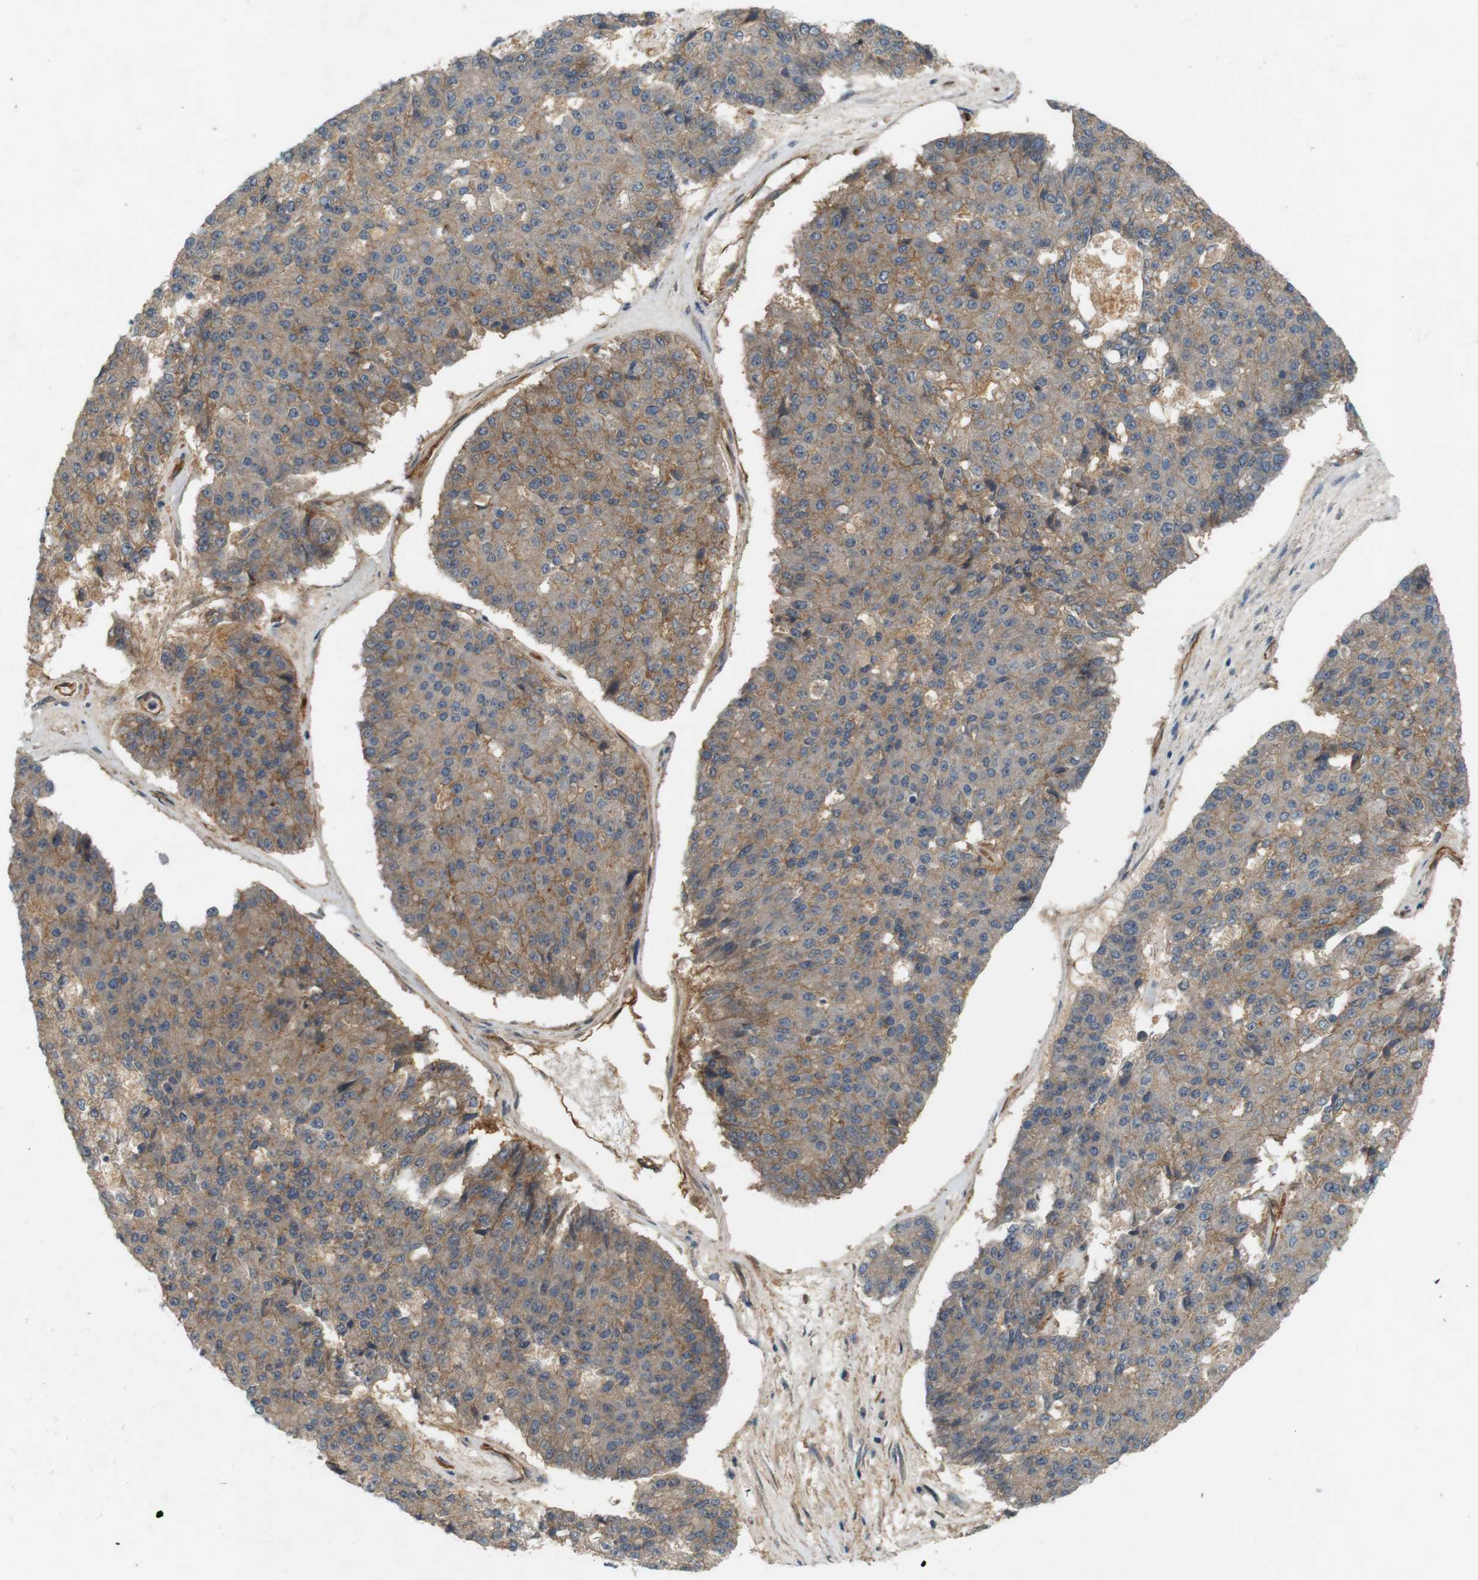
{"staining": {"intensity": "weak", "quantity": ">75%", "location": "cytoplasmic/membranous"}, "tissue": "pancreatic cancer", "cell_type": "Tumor cells", "image_type": "cancer", "snomed": [{"axis": "morphology", "description": "Adenocarcinoma, NOS"}, {"axis": "topography", "description": "Pancreas"}], "caption": "High-magnification brightfield microscopy of pancreatic adenocarcinoma stained with DAB (3,3'-diaminobenzidine) (brown) and counterstained with hematoxylin (blue). tumor cells exhibit weak cytoplasmic/membranous expression is appreciated in about>75% of cells. (DAB (3,3'-diaminobenzidine) IHC with brightfield microscopy, high magnification).", "gene": "PVR", "patient": {"sex": "male", "age": 50}}